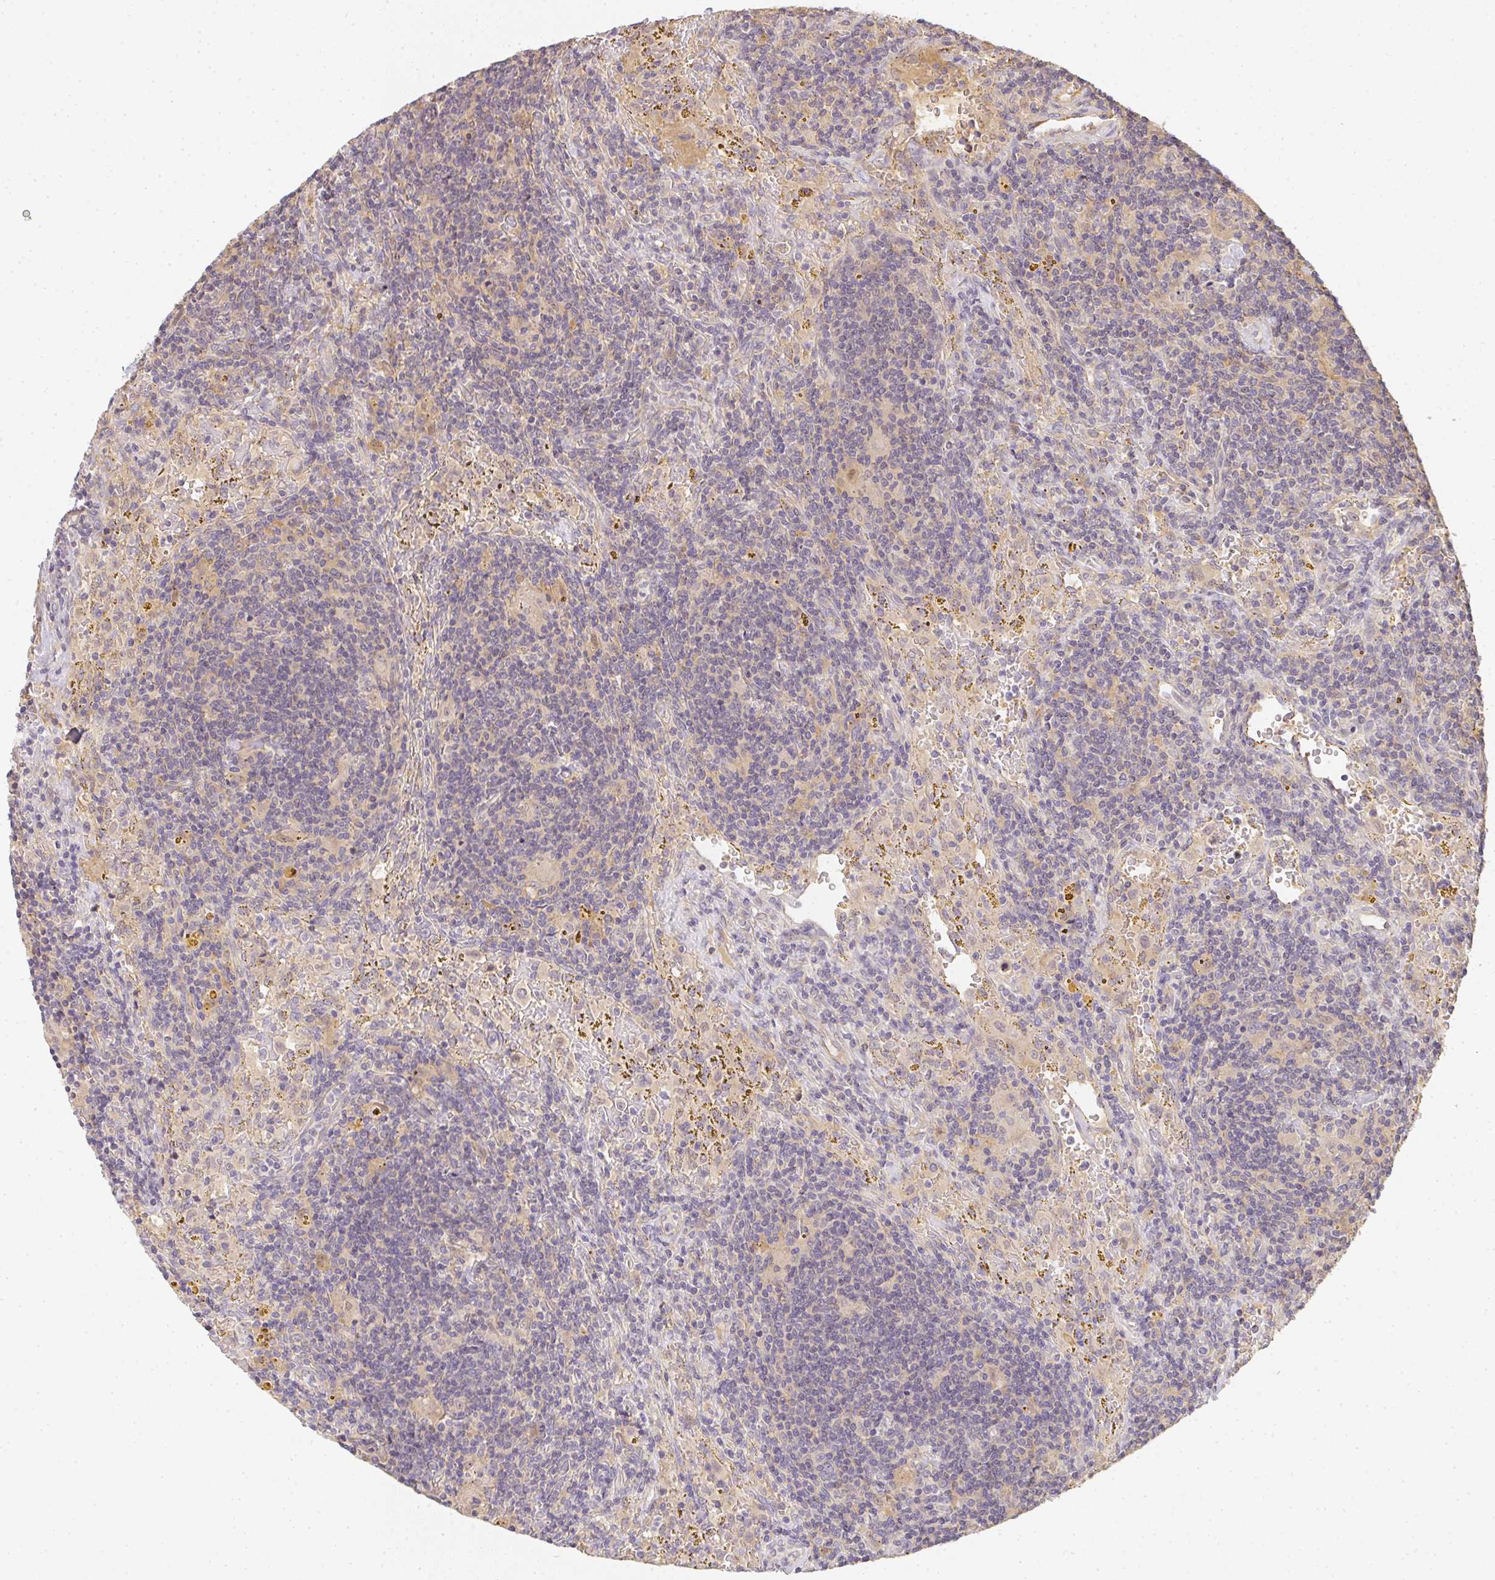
{"staining": {"intensity": "negative", "quantity": "none", "location": "none"}, "tissue": "lymphoma", "cell_type": "Tumor cells", "image_type": "cancer", "snomed": [{"axis": "morphology", "description": "Malignant lymphoma, non-Hodgkin's type, Low grade"}, {"axis": "topography", "description": "Spleen"}], "caption": "Protein analysis of malignant lymphoma, non-Hodgkin's type (low-grade) displays no significant expression in tumor cells. (Stains: DAB immunohistochemistry with hematoxylin counter stain, Microscopy: brightfield microscopy at high magnification).", "gene": "SLC35B3", "patient": {"sex": "female", "age": 70}}